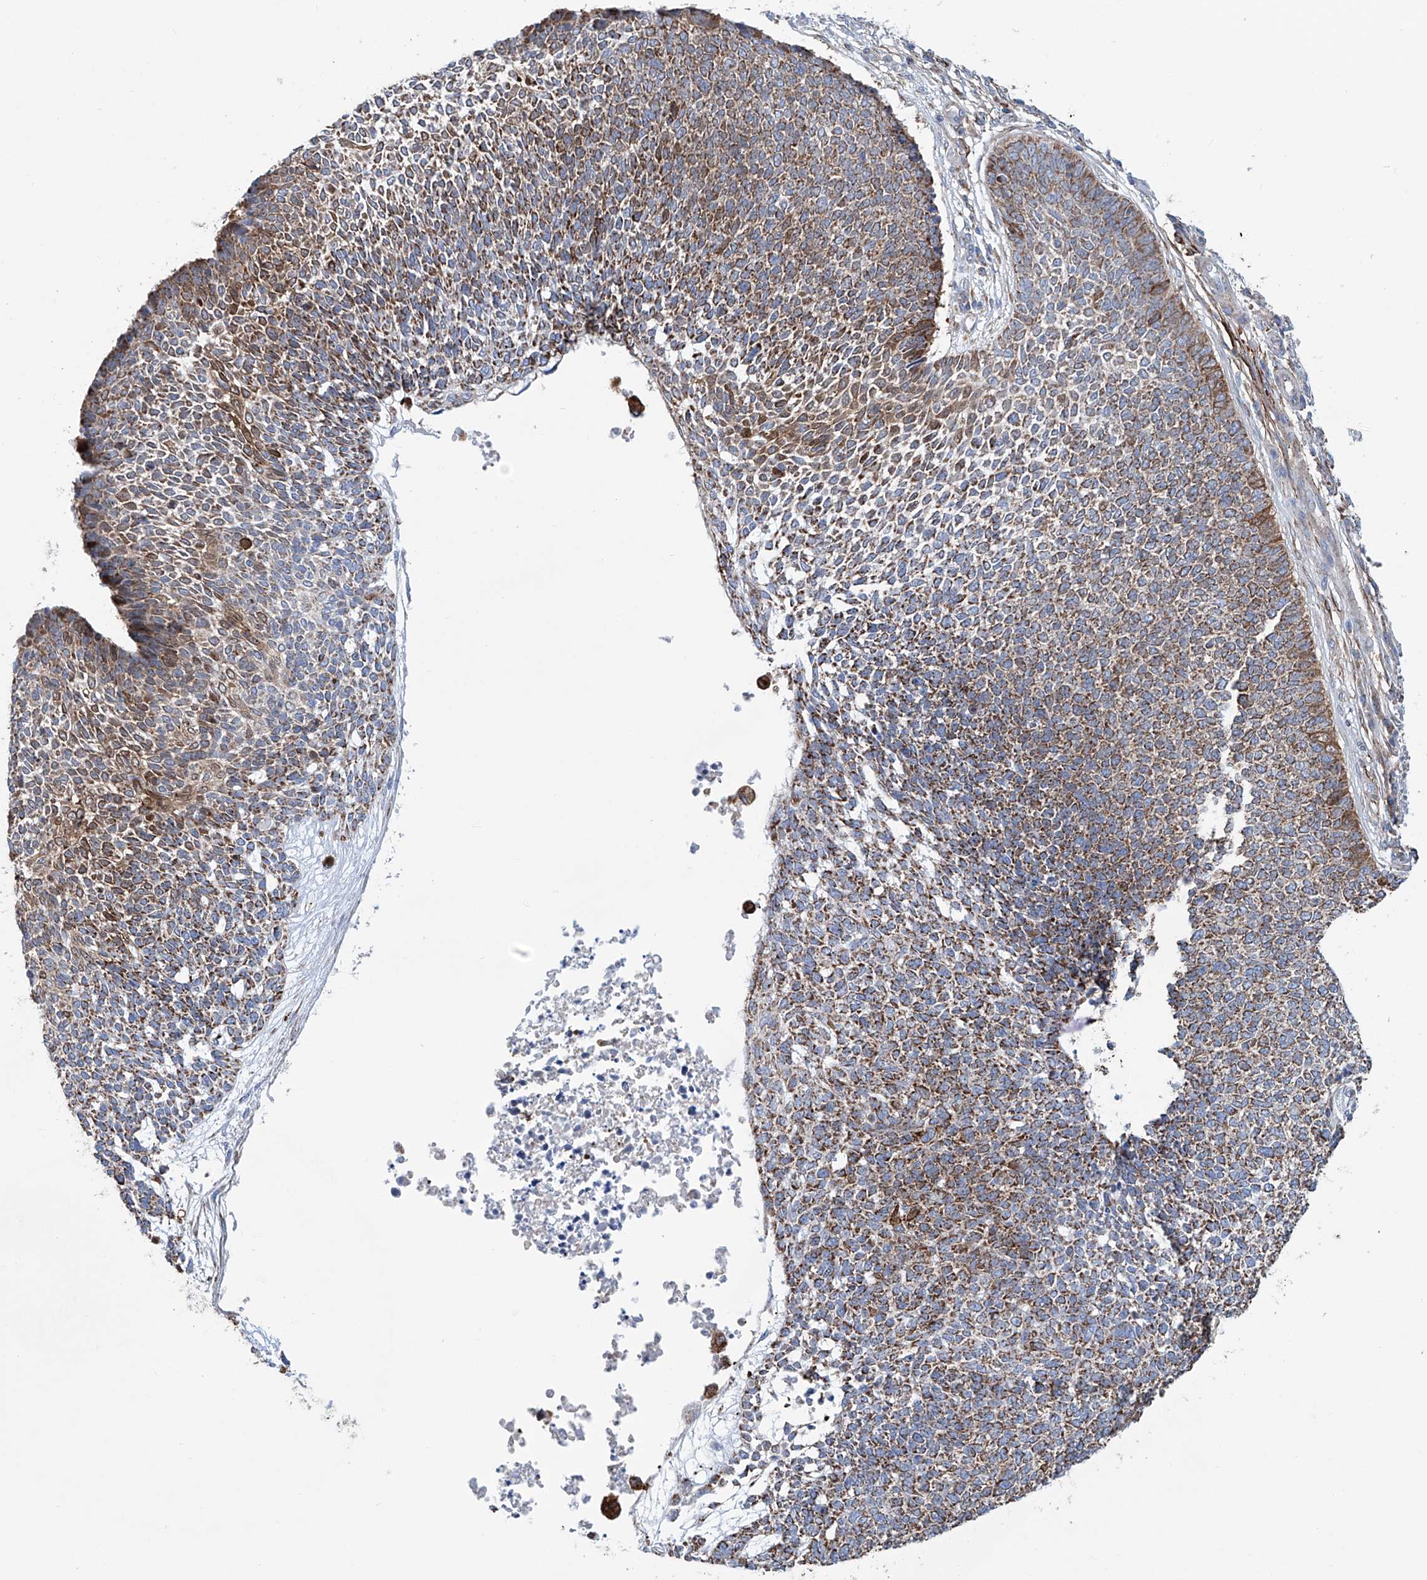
{"staining": {"intensity": "moderate", "quantity": ">75%", "location": "cytoplasmic/membranous"}, "tissue": "skin cancer", "cell_type": "Tumor cells", "image_type": "cancer", "snomed": [{"axis": "morphology", "description": "Basal cell carcinoma"}, {"axis": "topography", "description": "Skin"}], "caption": "The photomicrograph exhibits staining of skin cancer (basal cell carcinoma), revealing moderate cytoplasmic/membranous protein positivity (brown color) within tumor cells.", "gene": "ALDH6A1", "patient": {"sex": "female", "age": 84}}